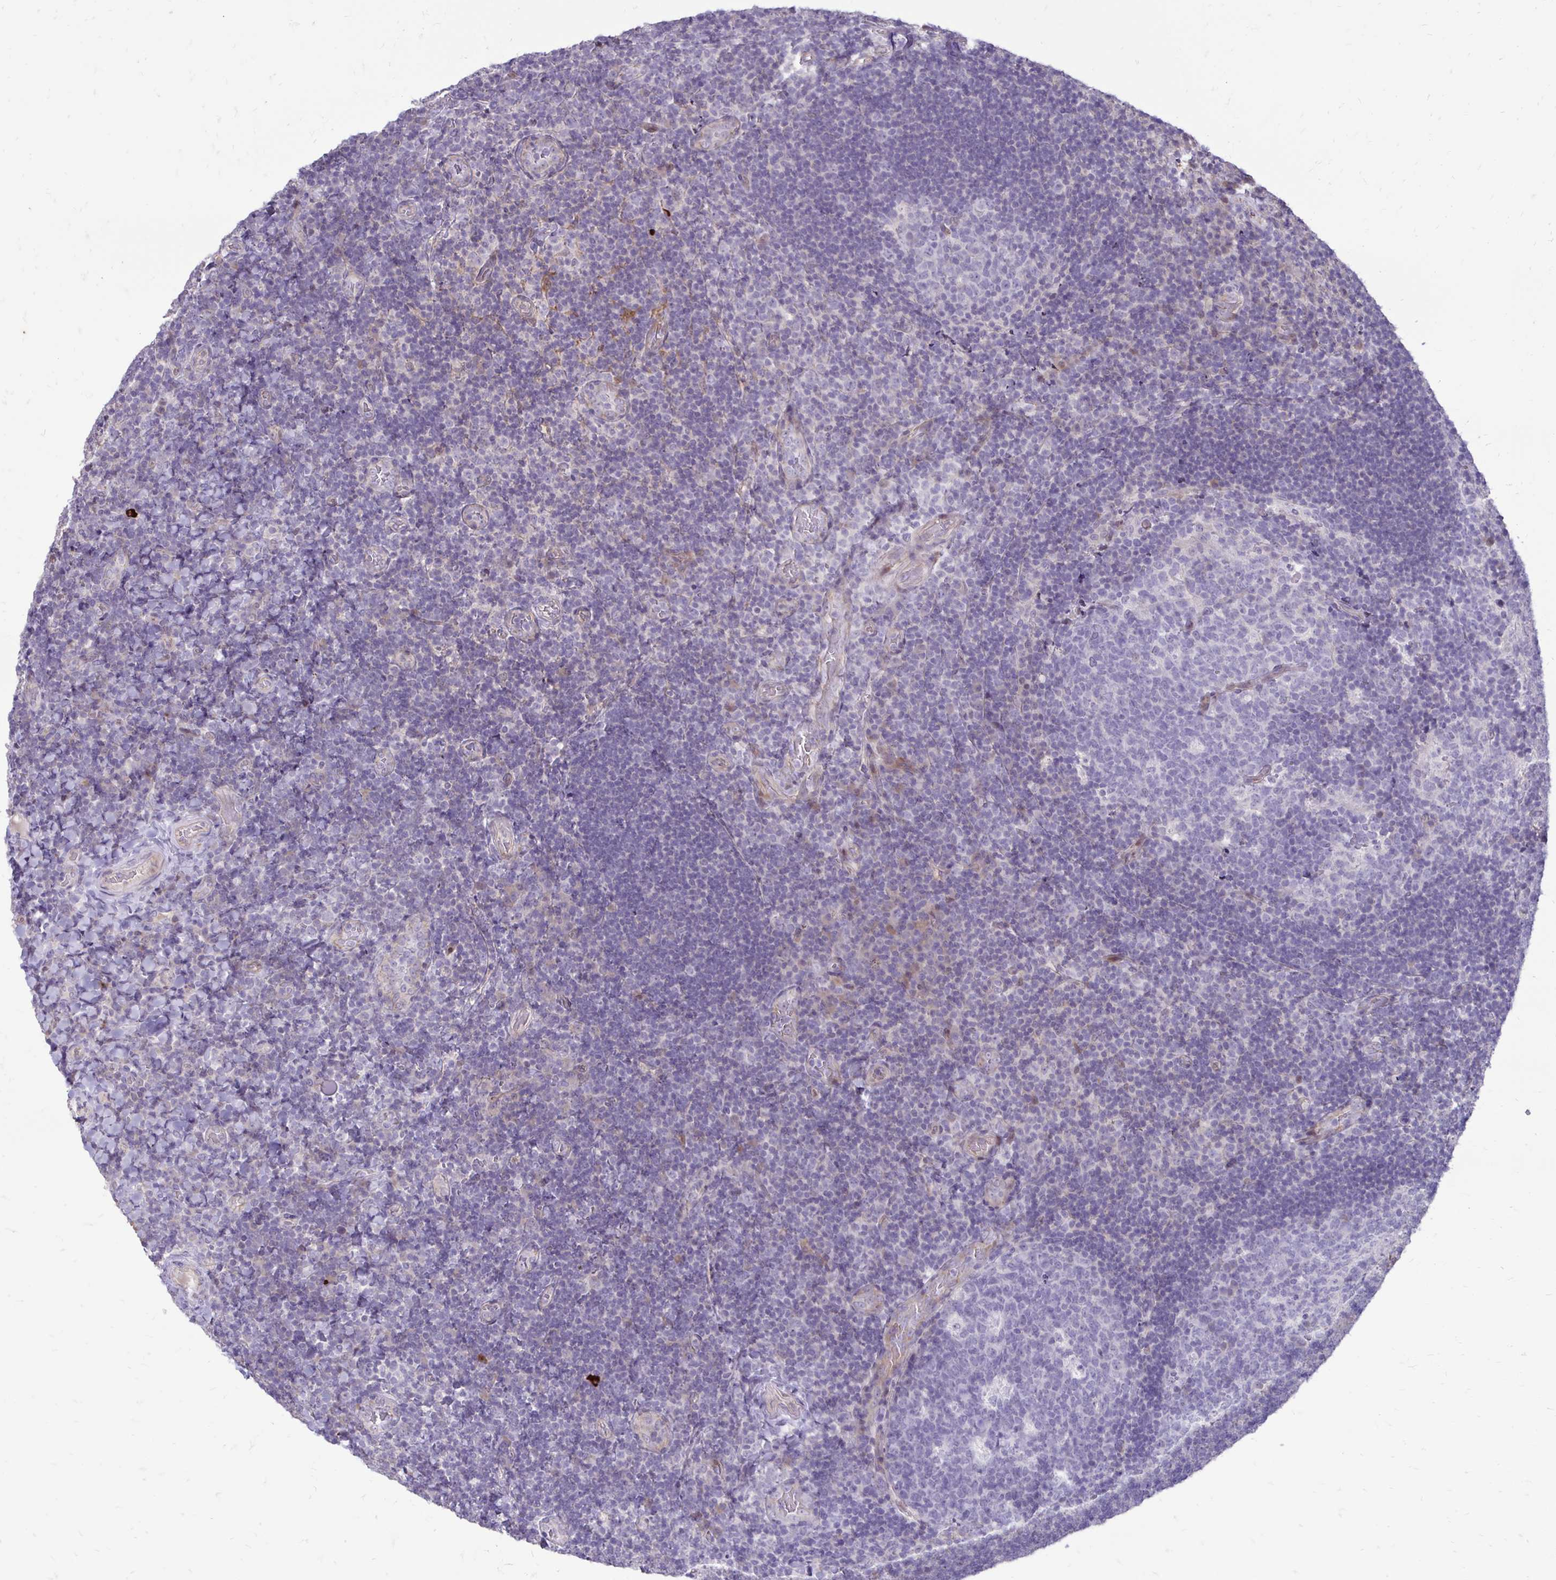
{"staining": {"intensity": "negative", "quantity": "none", "location": "none"}, "tissue": "tonsil", "cell_type": "Germinal center cells", "image_type": "normal", "snomed": [{"axis": "morphology", "description": "Normal tissue, NOS"}, {"axis": "topography", "description": "Tonsil"}], "caption": "Human tonsil stained for a protein using immunohistochemistry reveals no staining in germinal center cells.", "gene": "GAS2", "patient": {"sex": "male", "age": 17}}